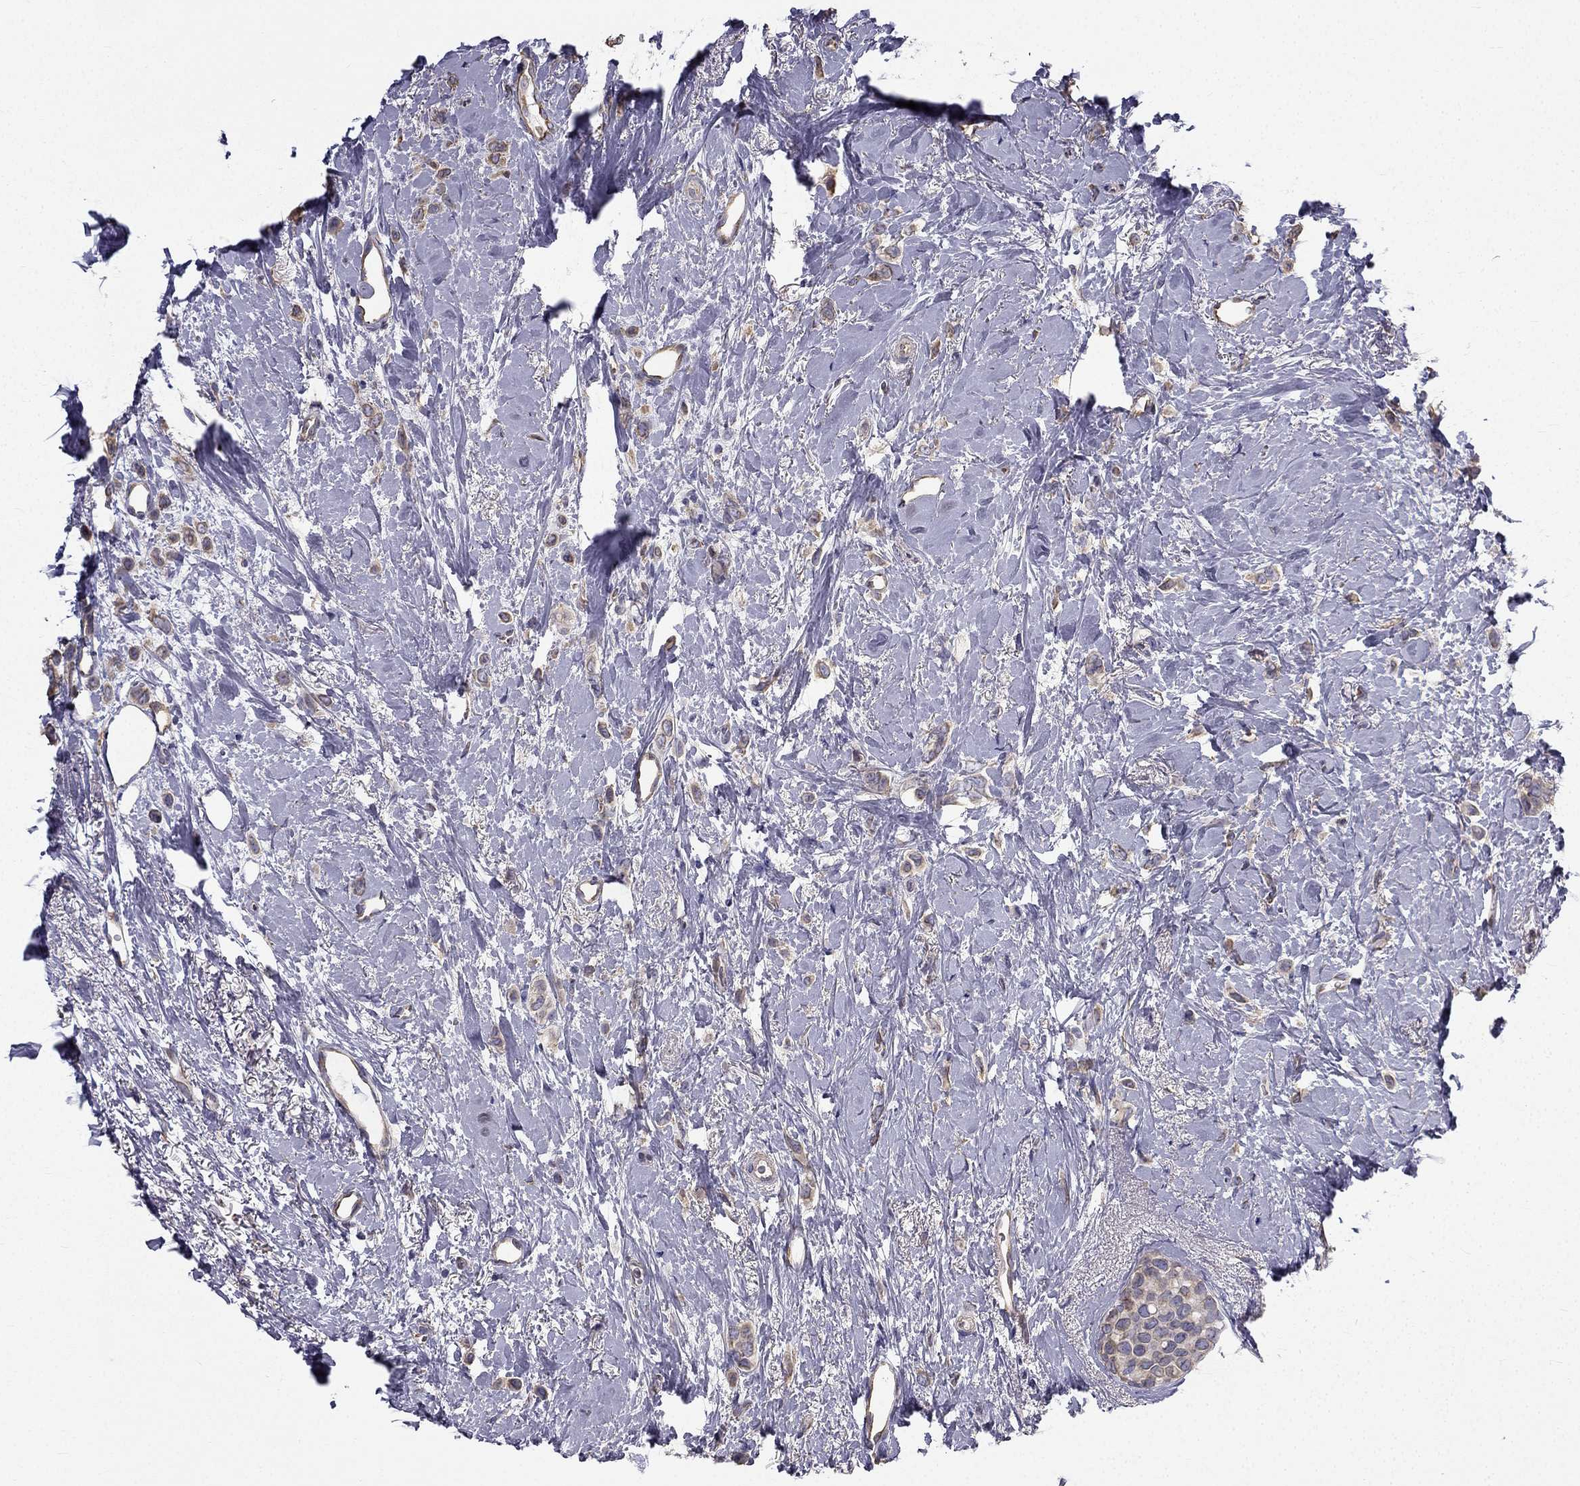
{"staining": {"intensity": "weak", "quantity": ">75%", "location": "cytoplasmic/membranous"}, "tissue": "breast cancer", "cell_type": "Tumor cells", "image_type": "cancer", "snomed": [{"axis": "morphology", "description": "Lobular carcinoma"}, {"axis": "topography", "description": "Breast"}], "caption": "Immunohistochemistry photomicrograph of neoplastic tissue: human lobular carcinoma (breast) stained using immunohistochemistry (IHC) reveals low levels of weak protein expression localized specifically in the cytoplasmic/membranous of tumor cells, appearing as a cytoplasmic/membranous brown color.", "gene": "CCDC40", "patient": {"sex": "female", "age": 66}}